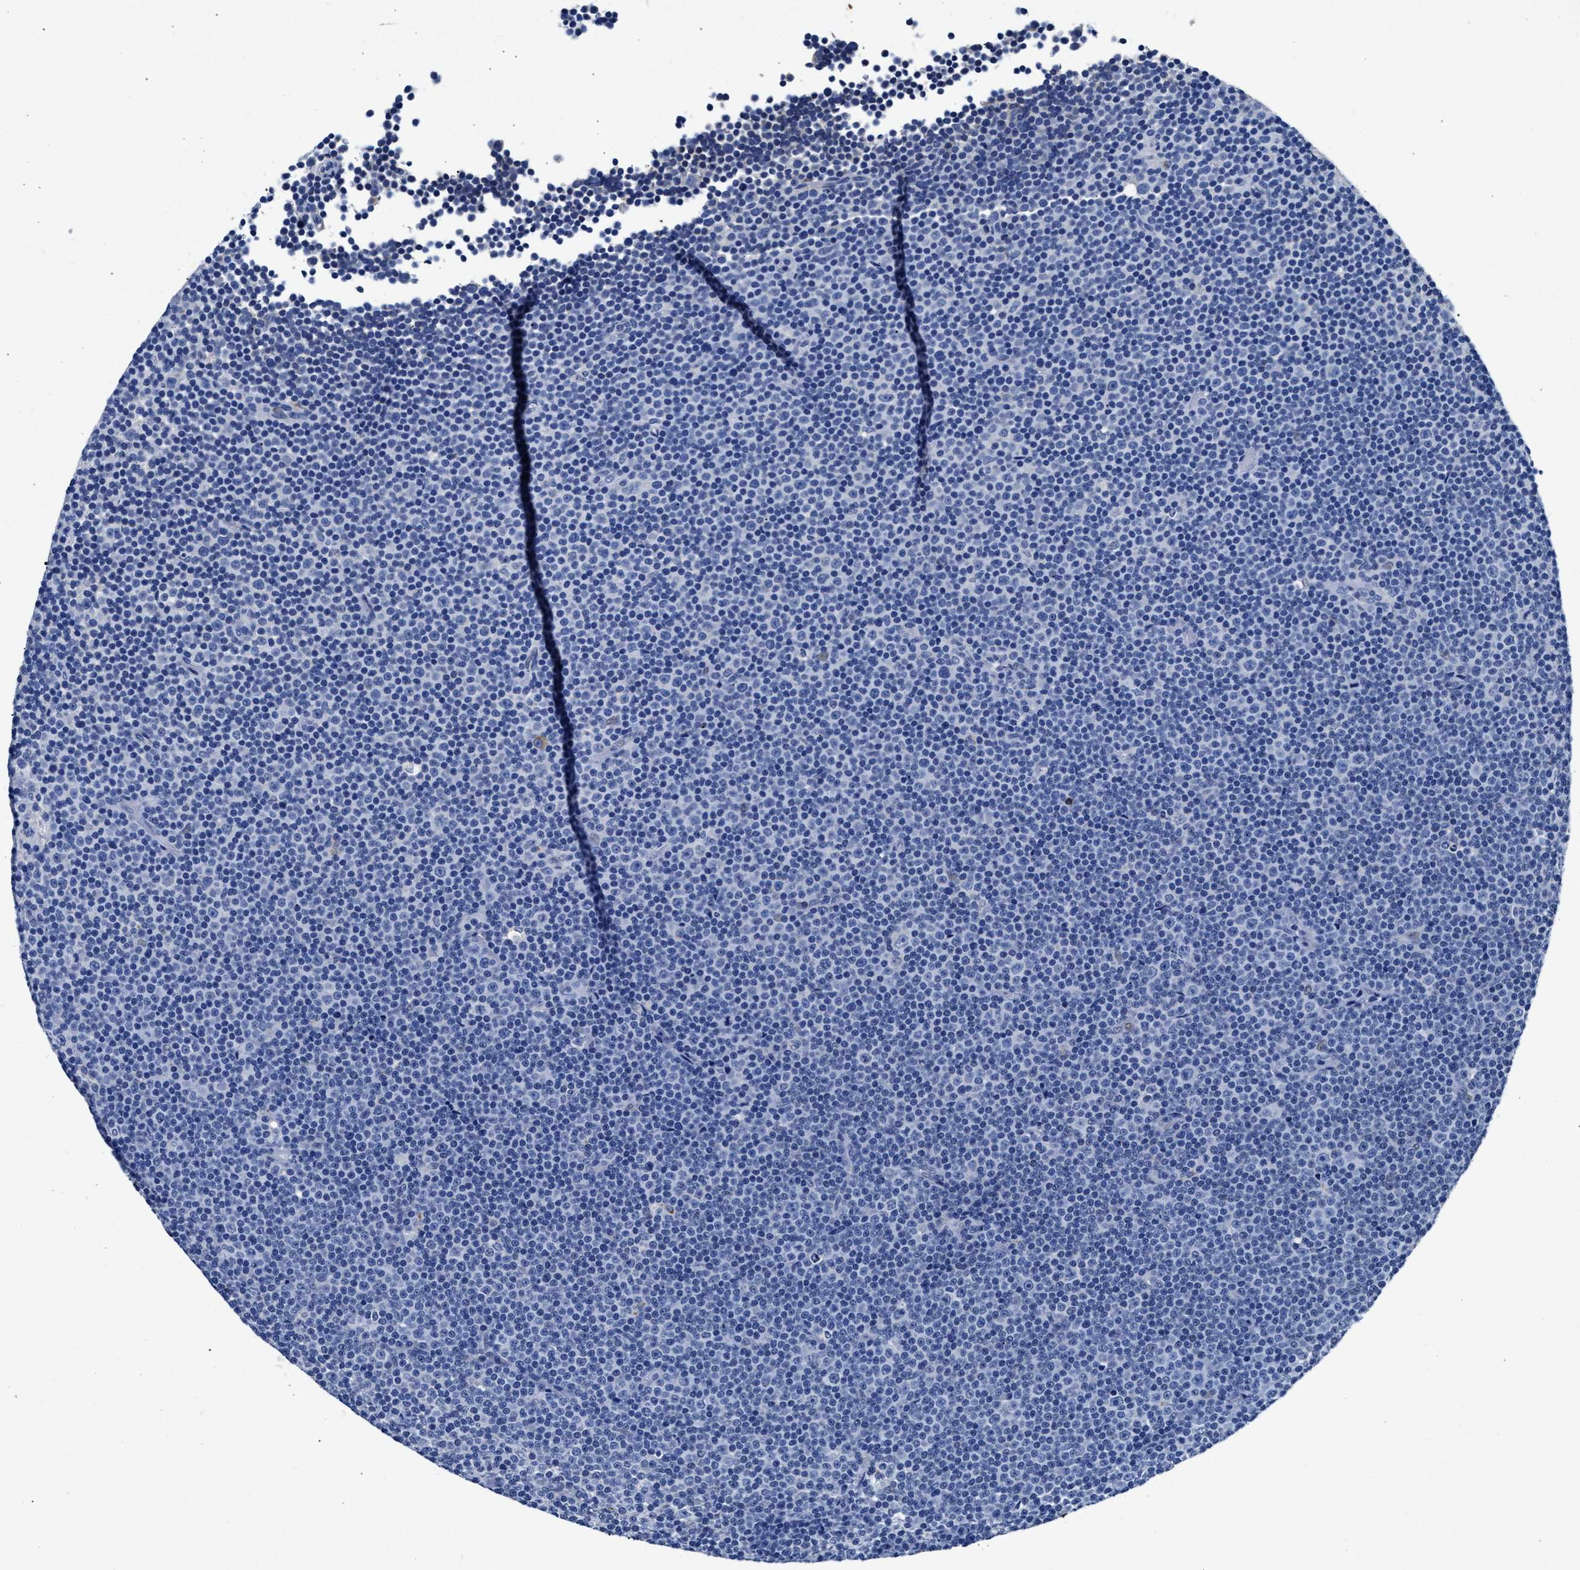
{"staining": {"intensity": "negative", "quantity": "none", "location": "none"}, "tissue": "lymphoma", "cell_type": "Tumor cells", "image_type": "cancer", "snomed": [{"axis": "morphology", "description": "Malignant lymphoma, non-Hodgkin's type, Low grade"}, {"axis": "topography", "description": "Lymph node"}], "caption": "Tumor cells show no significant staining in lymphoma. (DAB (3,3'-diaminobenzidine) immunohistochemistry with hematoxylin counter stain).", "gene": "MAP6", "patient": {"sex": "female", "age": 67}}